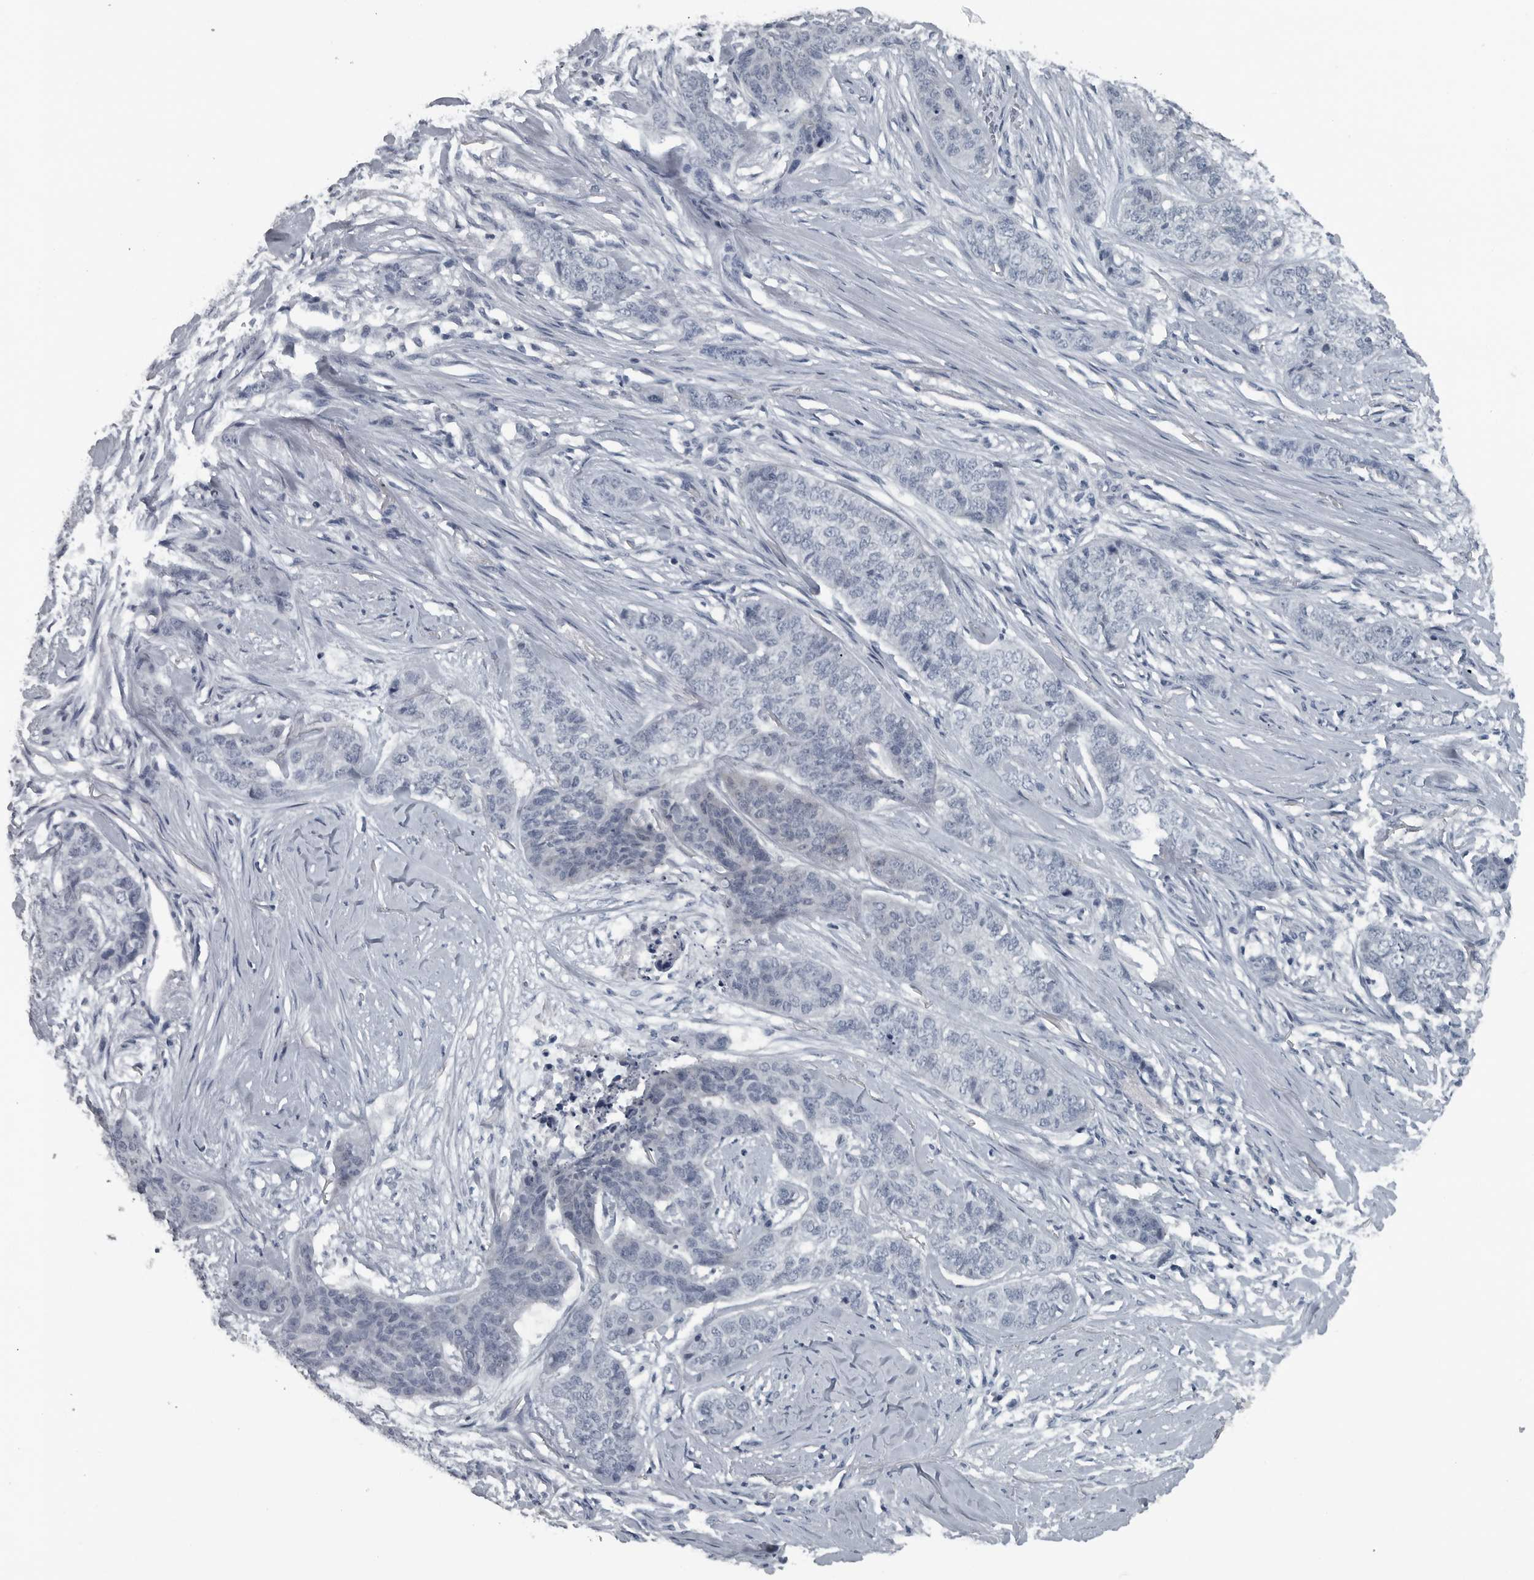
{"staining": {"intensity": "negative", "quantity": "none", "location": "none"}, "tissue": "skin cancer", "cell_type": "Tumor cells", "image_type": "cancer", "snomed": [{"axis": "morphology", "description": "Basal cell carcinoma"}, {"axis": "topography", "description": "Skin"}], "caption": "Protein analysis of skin basal cell carcinoma displays no significant expression in tumor cells.", "gene": "DNAAF11", "patient": {"sex": "female", "age": 64}}